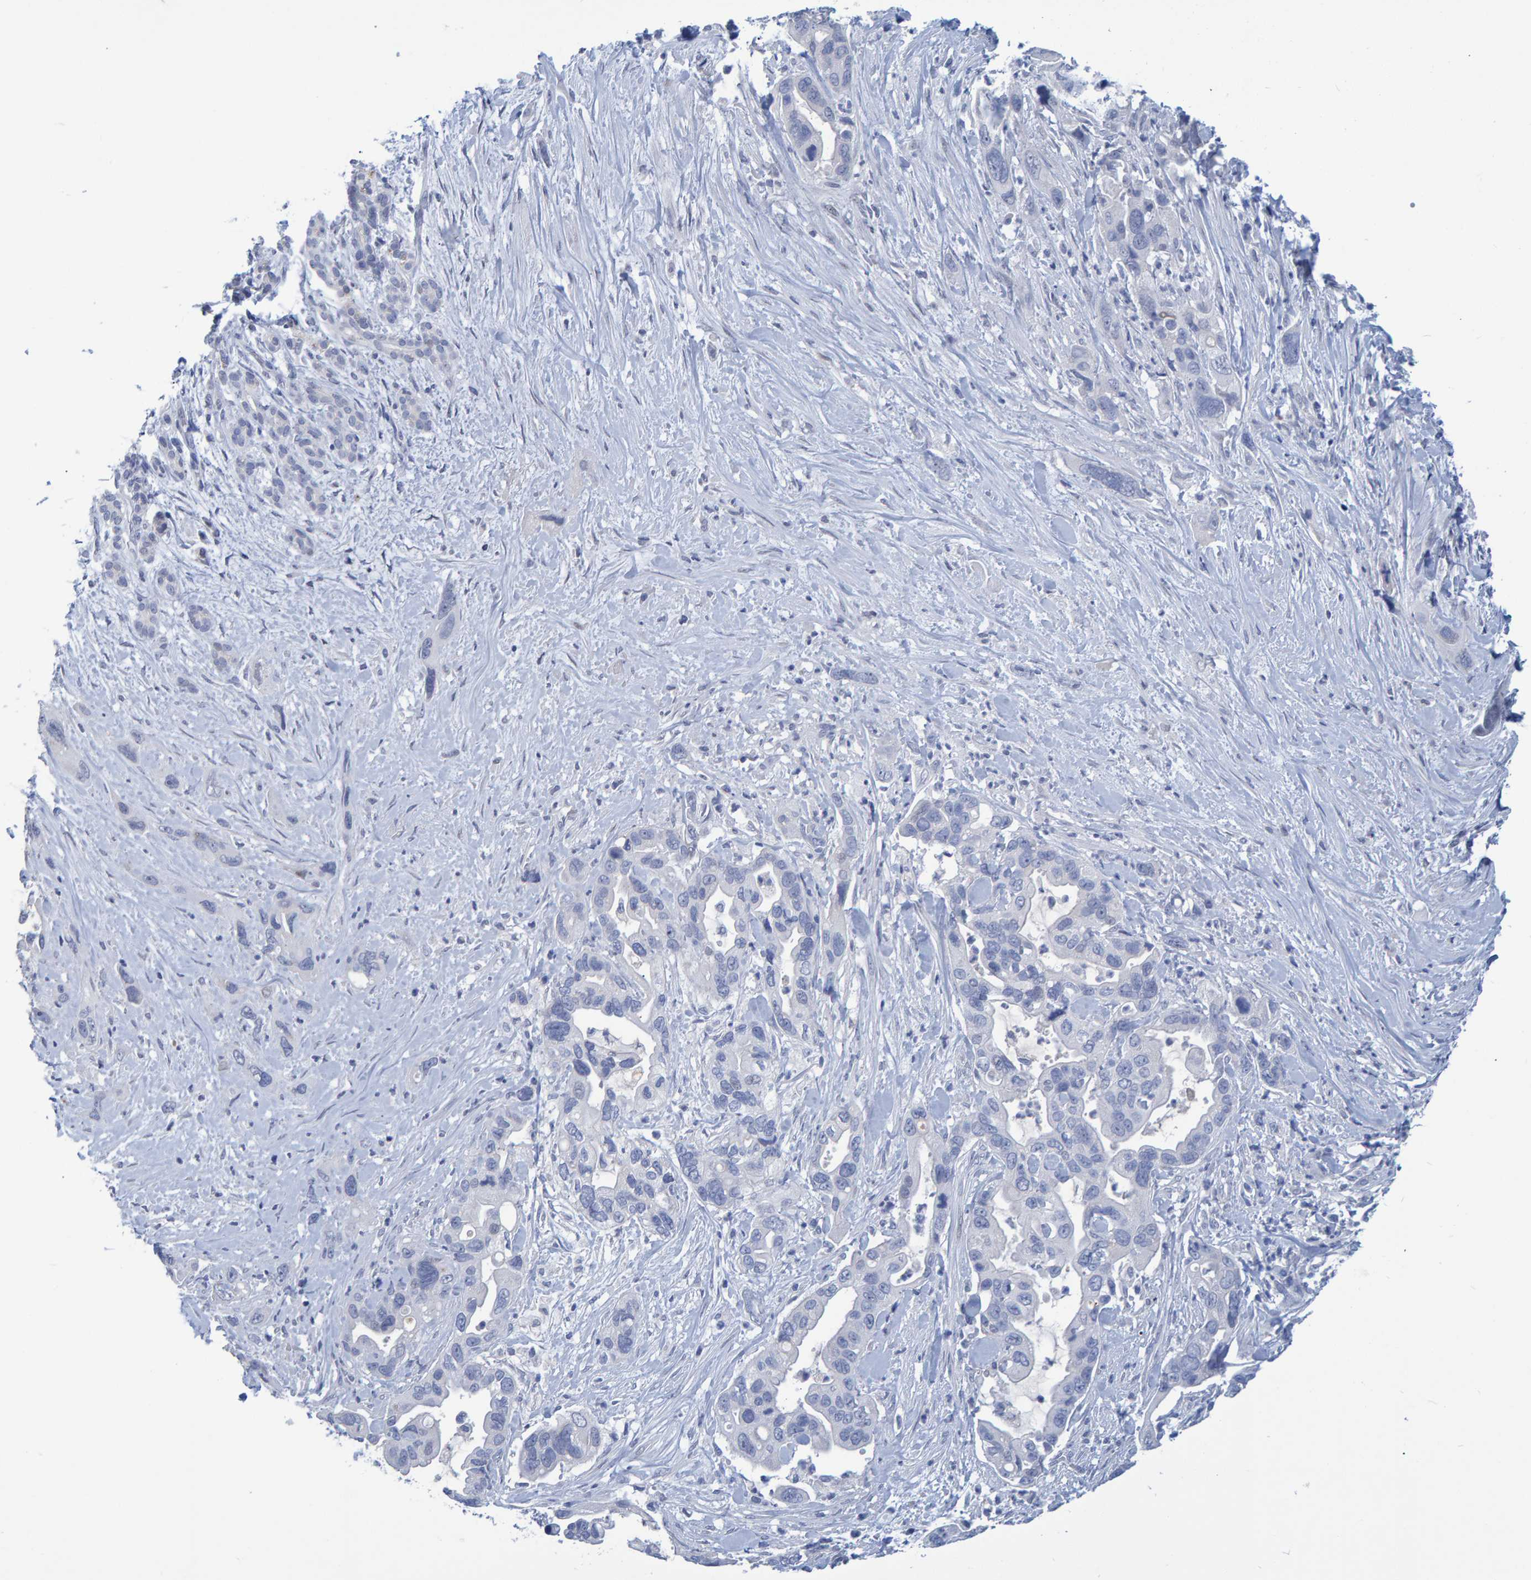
{"staining": {"intensity": "negative", "quantity": "none", "location": "none"}, "tissue": "pancreatic cancer", "cell_type": "Tumor cells", "image_type": "cancer", "snomed": [{"axis": "morphology", "description": "Adenocarcinoma, NOS"}, {"axis": "topography", "description": "Pancreas"}], "caption": "Tumor cells are negative for brown protein staining in adenocarcinoma (pancreatic). Nuclei are stained in blue.", "gene": "PROCA1", "patient": {"sex": "female", "age": 70}}